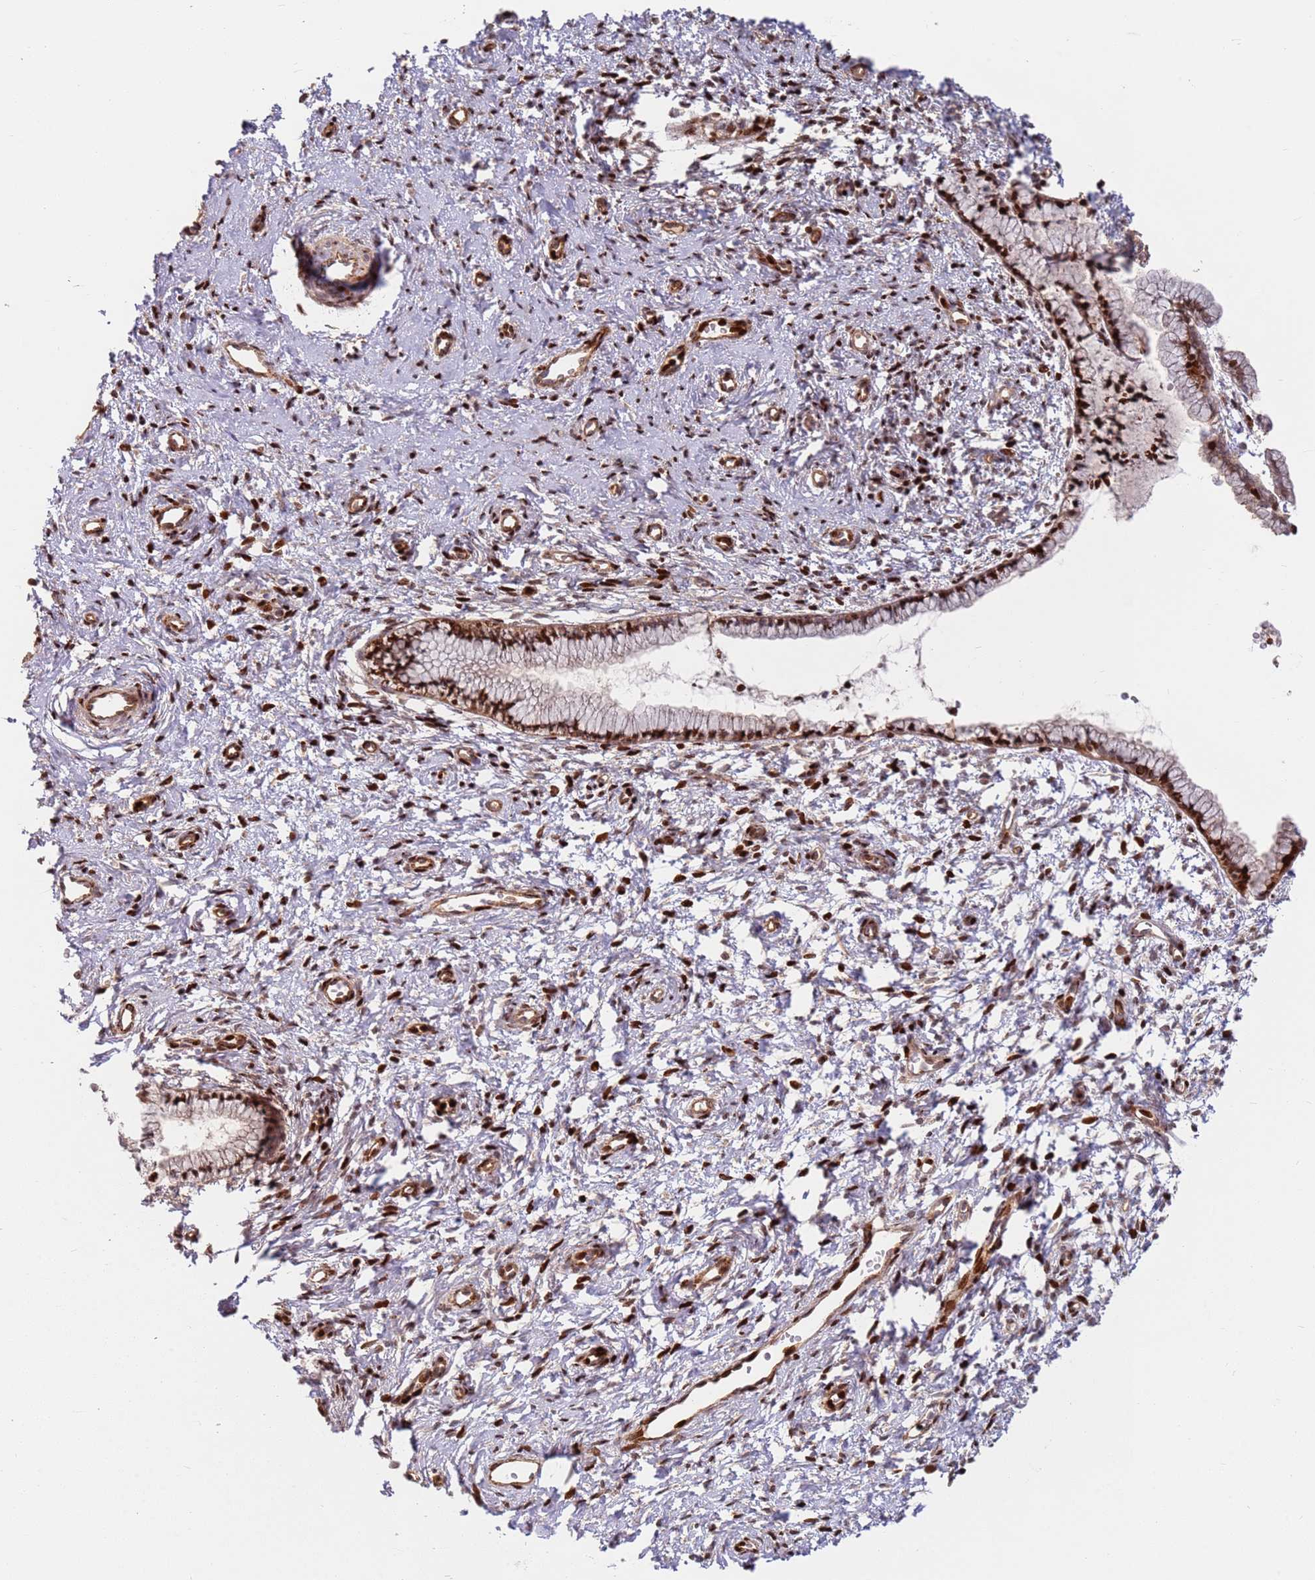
{"staining": {"intensity": "strong", "quantity": ">75%", "location": "nuclear"}, "tissue": "cervix", "cell_type": "Glandular cells", "image_type": "normal", "snomed": [{"axis": "morphology", "description": "Normal tissue, NOS"}, {"axis": "topography", "description": "Cervix"}], "caption": "Brown immunohistochemical staining in normal human cervix demonstrates strong nuclear expression in approximately >75% of glandular cells.", "gene": "TMEM233", "patient": {"sex": "female", "age": 57}}